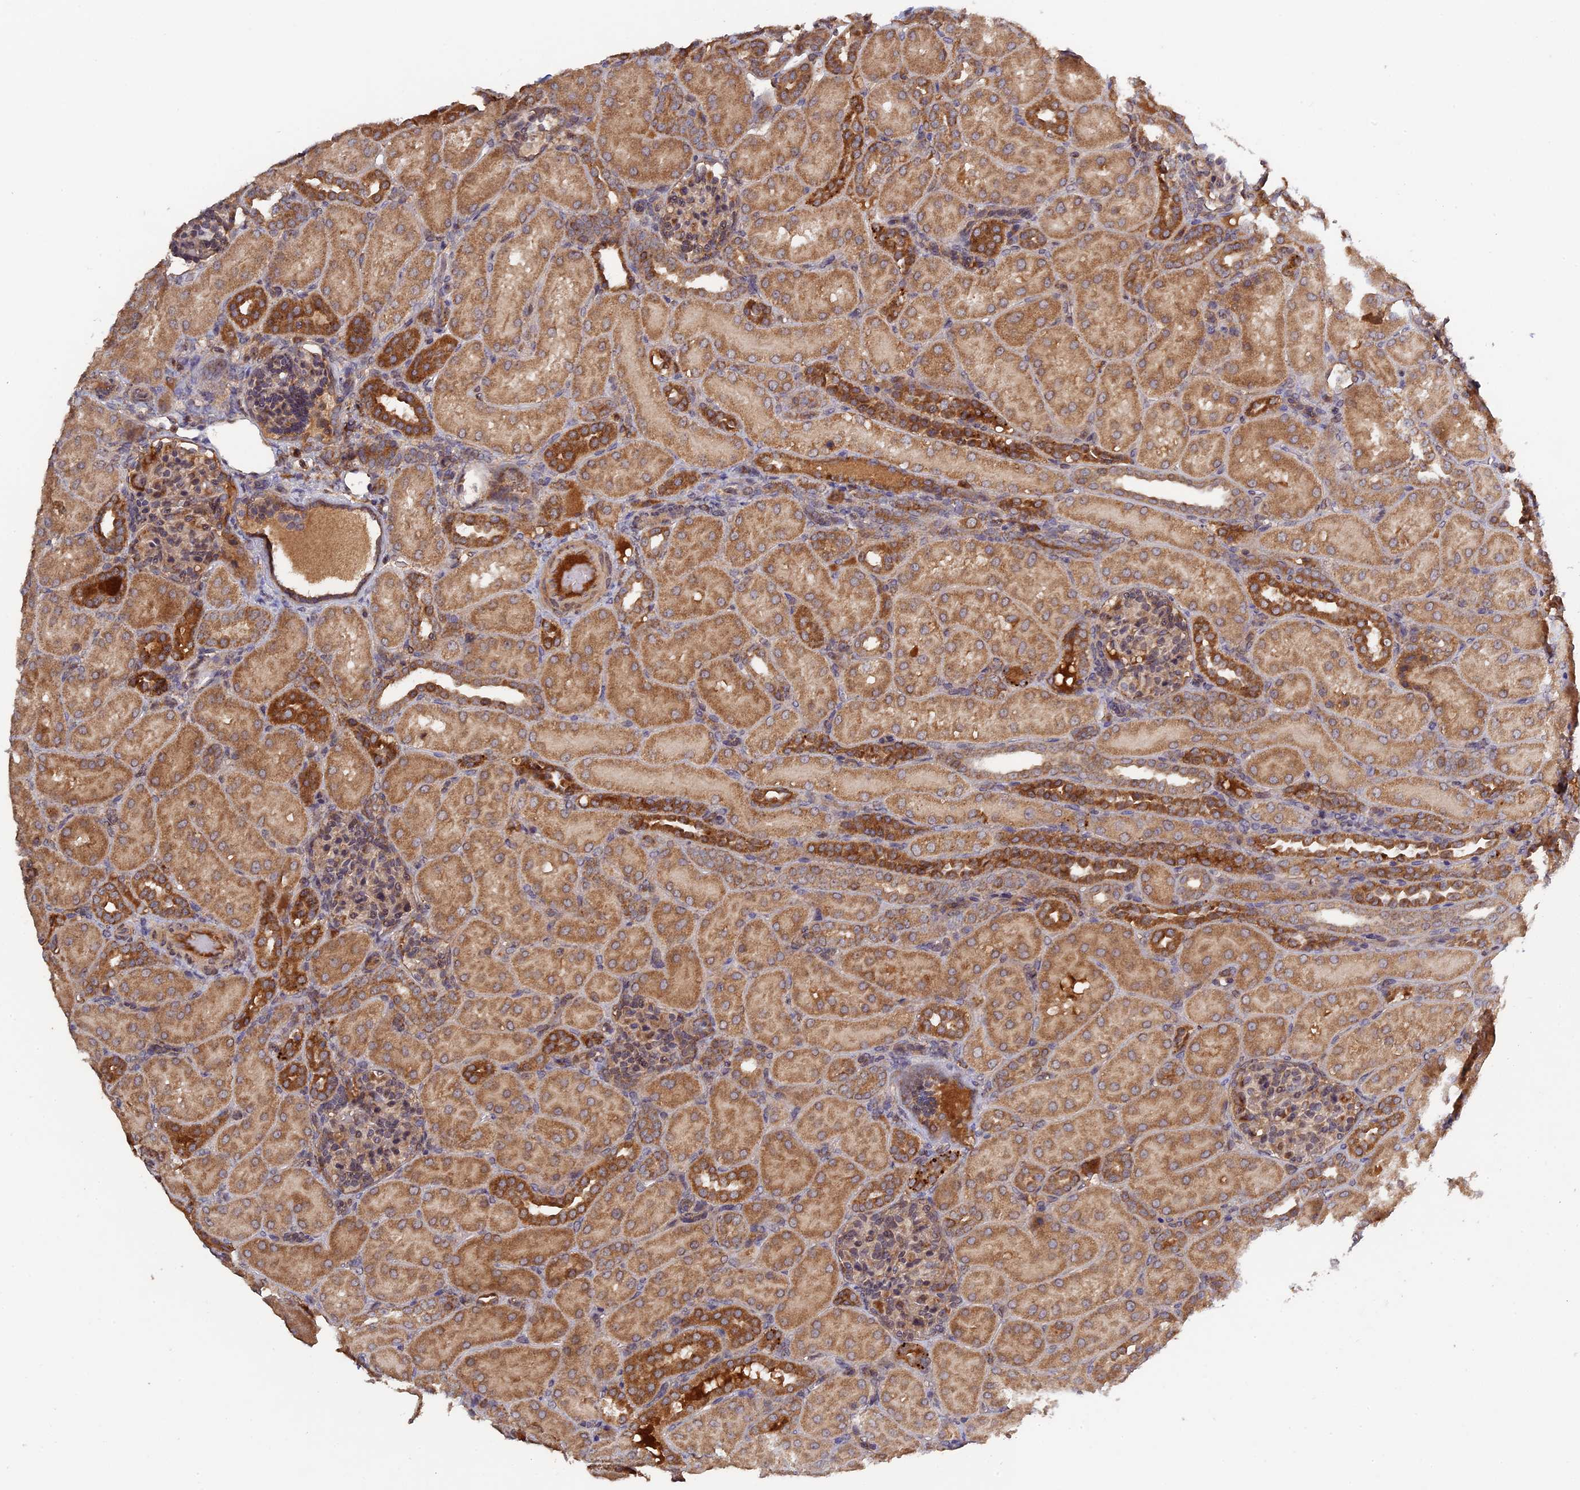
{"staining": {"intensity": "weak", "quantity": ">75%", "location": "cytoplasmic/membranous"}, "tissue": "kidney", "cell_type": "Cells in glomeruli", "image_type": "normal", "snomed": [{"axis": "morphology", "description": "Normal tissue, NOS"}, {"axis": "topography", "description": "Kidney"}], "caption": "DAB (3,3'-diaminobenzidine) immunohistochemical staining of normal kidney reveals weak cytoplasmic/membranous protein expression in approximately >75% of cells in glomeruli.", "gene": "RAB15", "patient": {"sex": "male", "age": 1}}